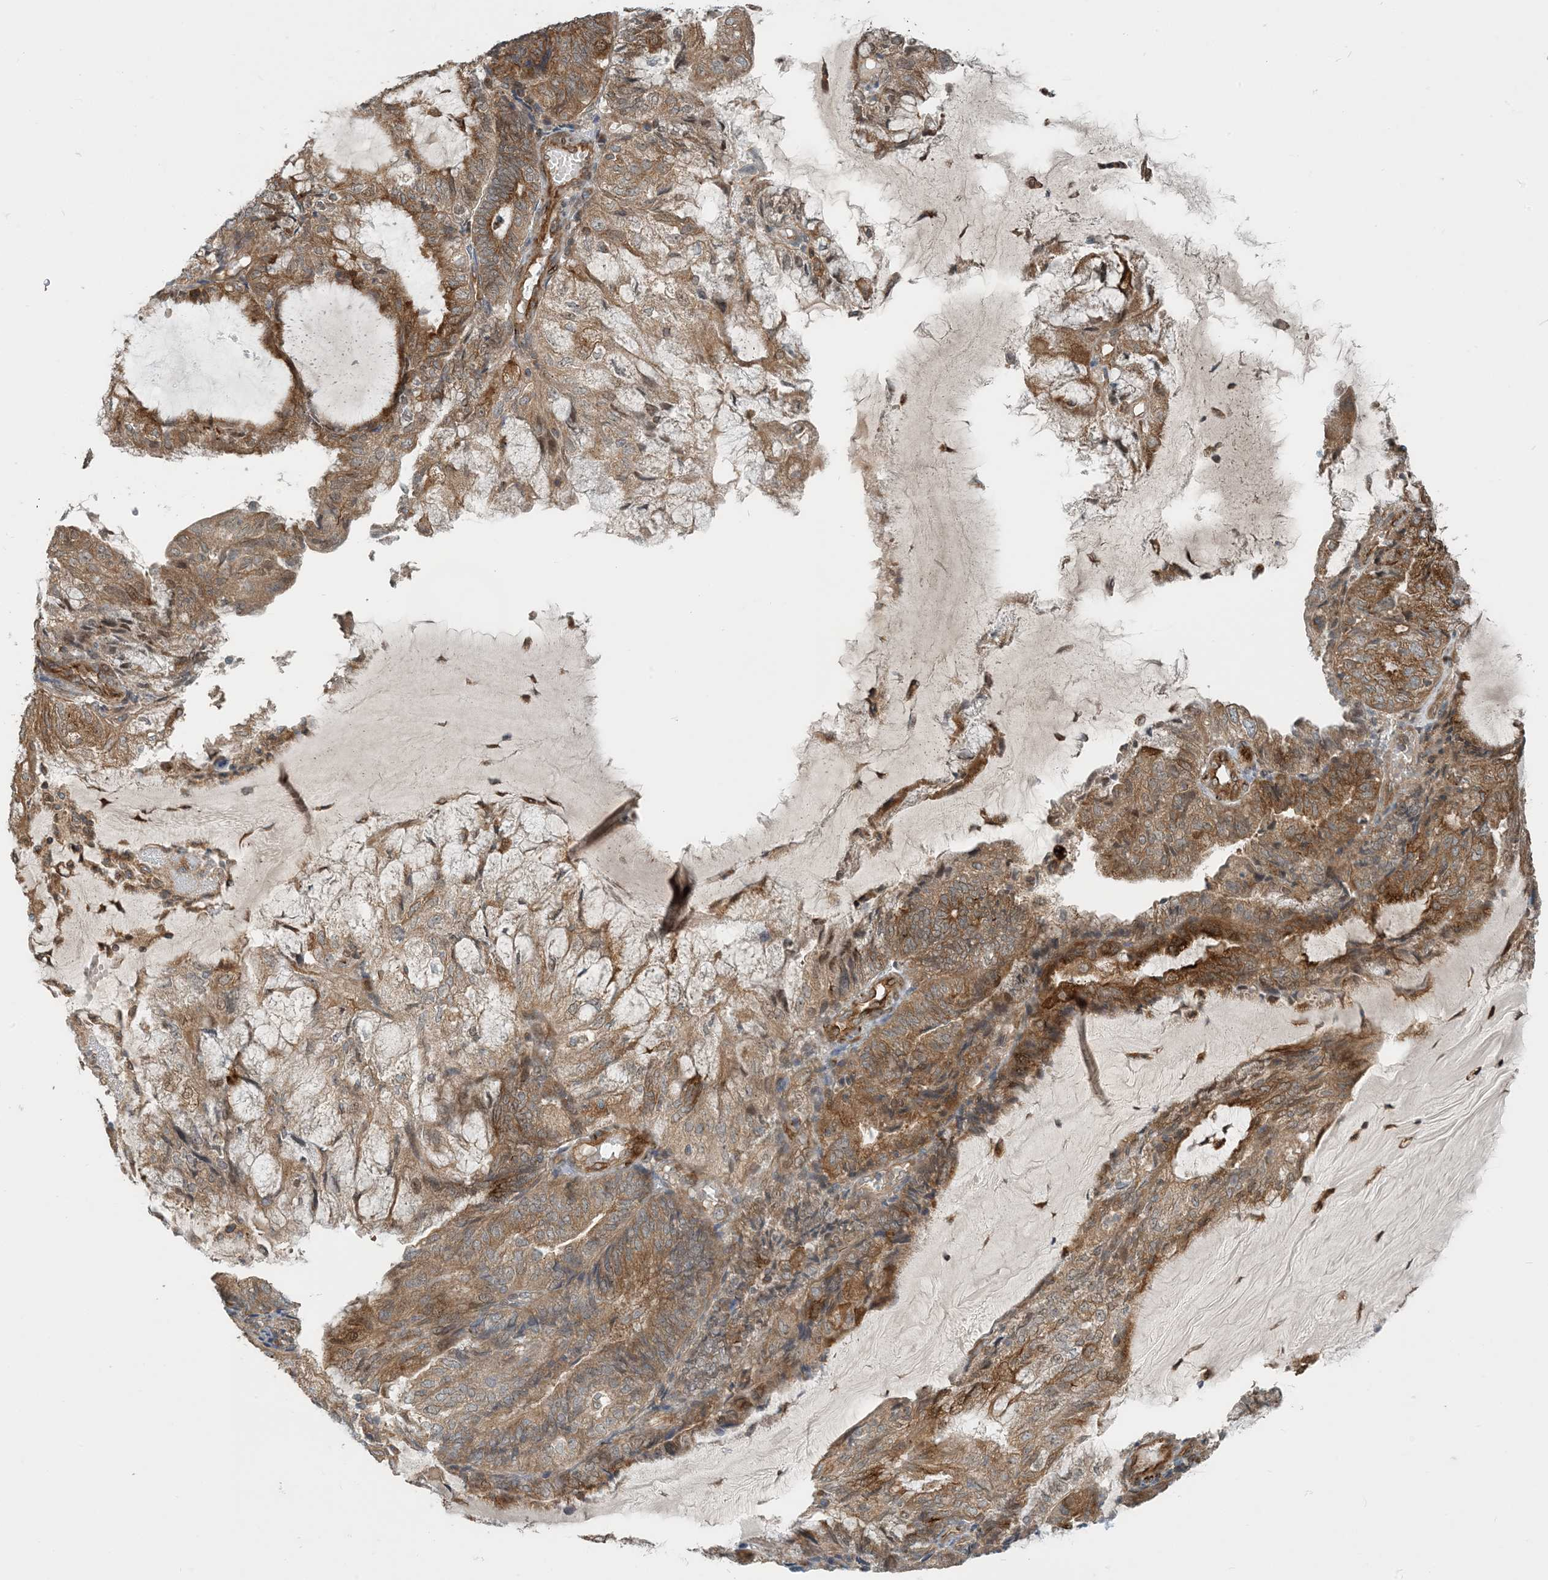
{"staining": {"intensity": "moderate", "quantity": ">75%", "location": "cytoplasmic/membranous"}, "tissue": "endometrial cancer", "cell_type": "Tumor cells", "image_type": "cancer", "snomed": [{"axis": "morphology", "description": "Adenocarcinoma, NOS"}, {"axis": "topography", "description": "Endometrium"}], "caption": "This image shows immunohistochemistry (IHC) staining of human adenocarcinoma (endometrial), with medium moderate cytoplasmic/membranous expression in approximately >75% of tumor cells.", "gene": "ZBTB3", "patient": {"sex": "female", "age": 81}}